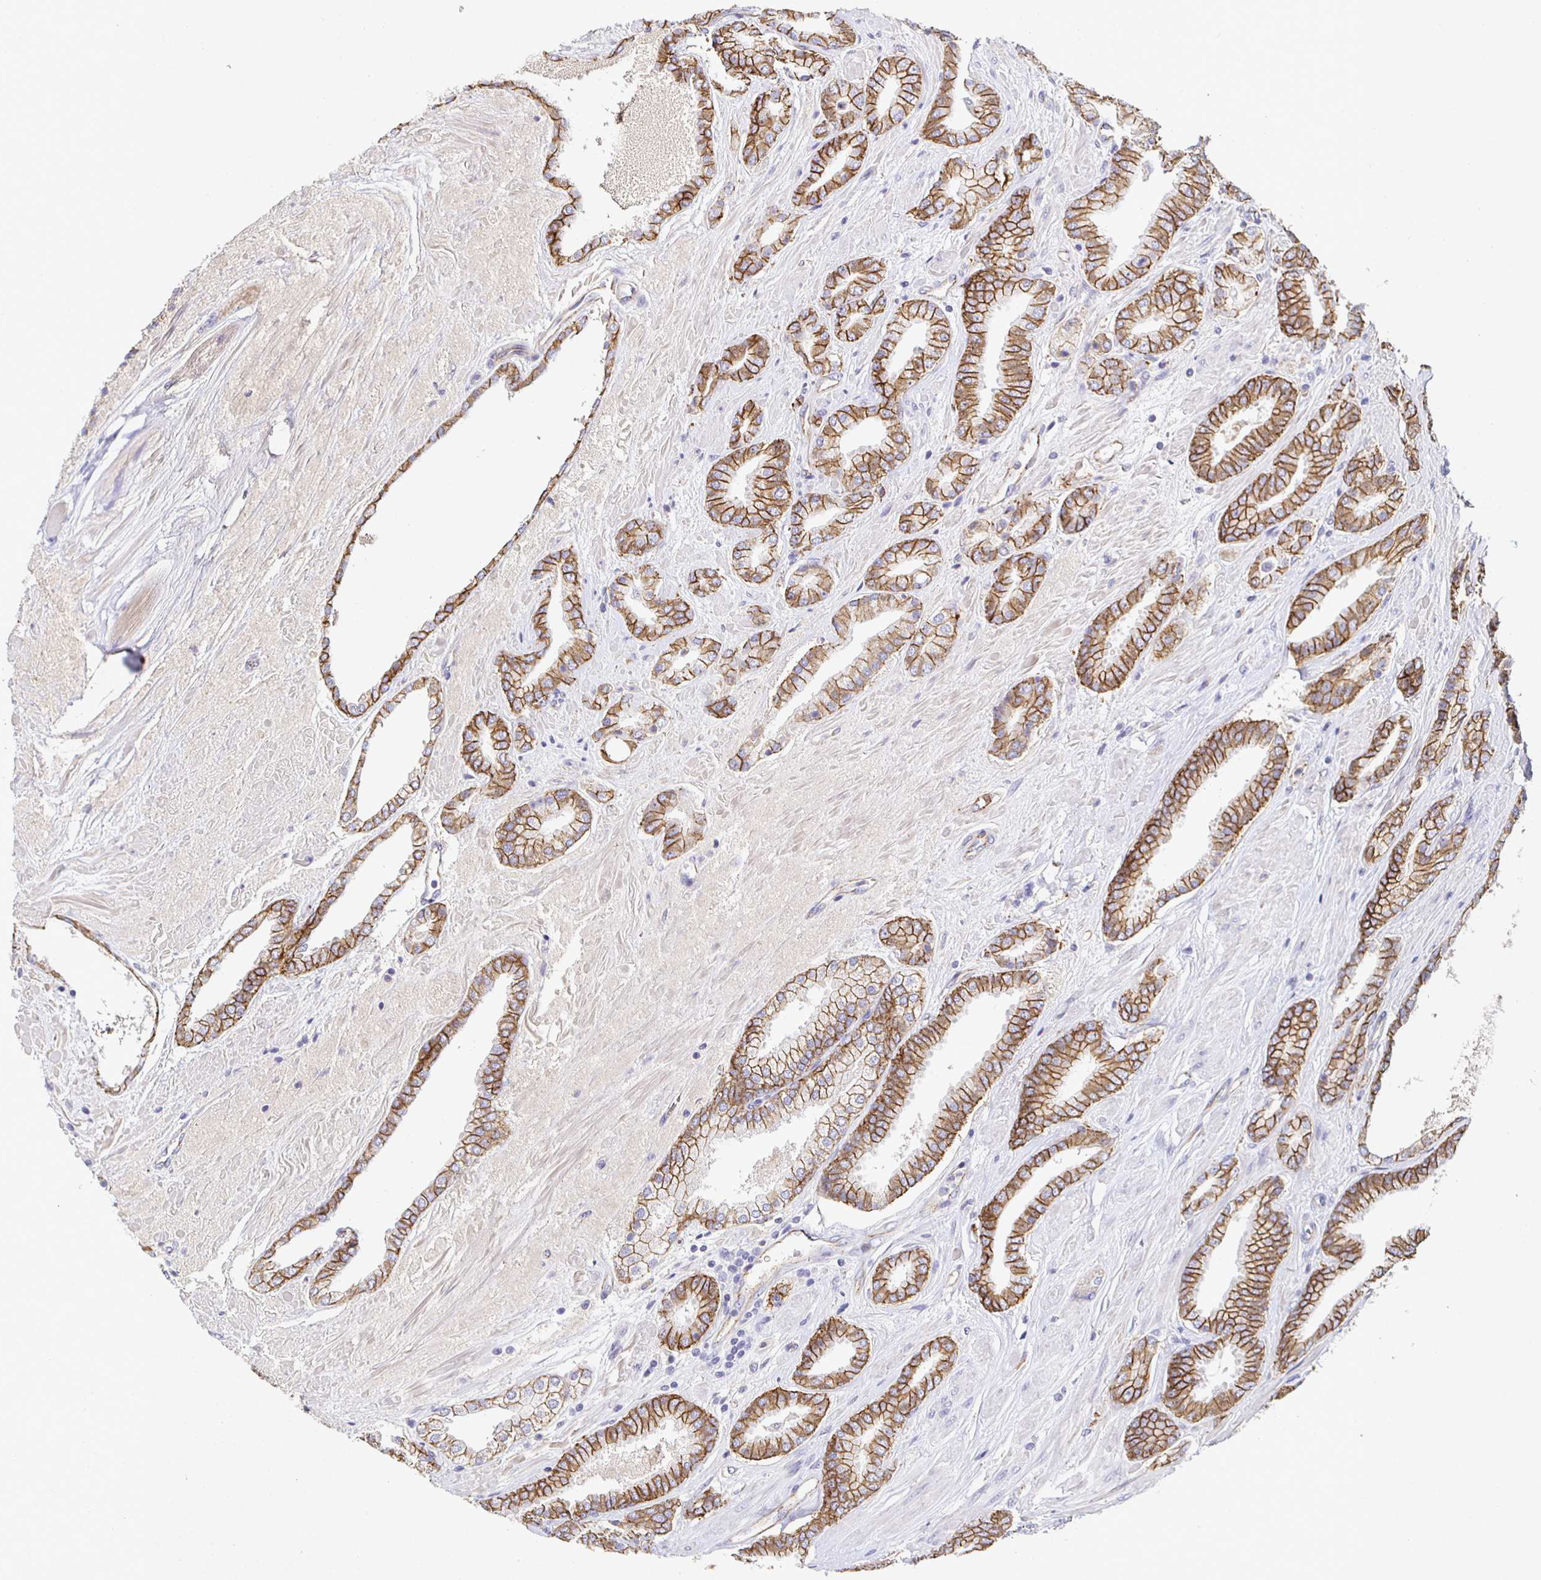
{"staining": {"intensity": "moderate", "quantity": ">75%", "location": "cytoplasmic/membranous"}, "tissue": "prostate cancer", "cell_type": "Tumor cells", "image_type": "cancer", "snomed": [{"axis": "morphology", "description": "Adenocarcinoma, High grade"}, {"axis": "topography", "description": "Prostate"}], "caption": "IHC image of prostate cancer (high-grade adenocarcinoma) stained for a protein (brown), which exhibits medium levels of moderate cytoplasmic/membranous staining in approximately >75% of tumor cells.", "gene": "PIWIL3", "patient": {"sex": "male", "age": 56}}